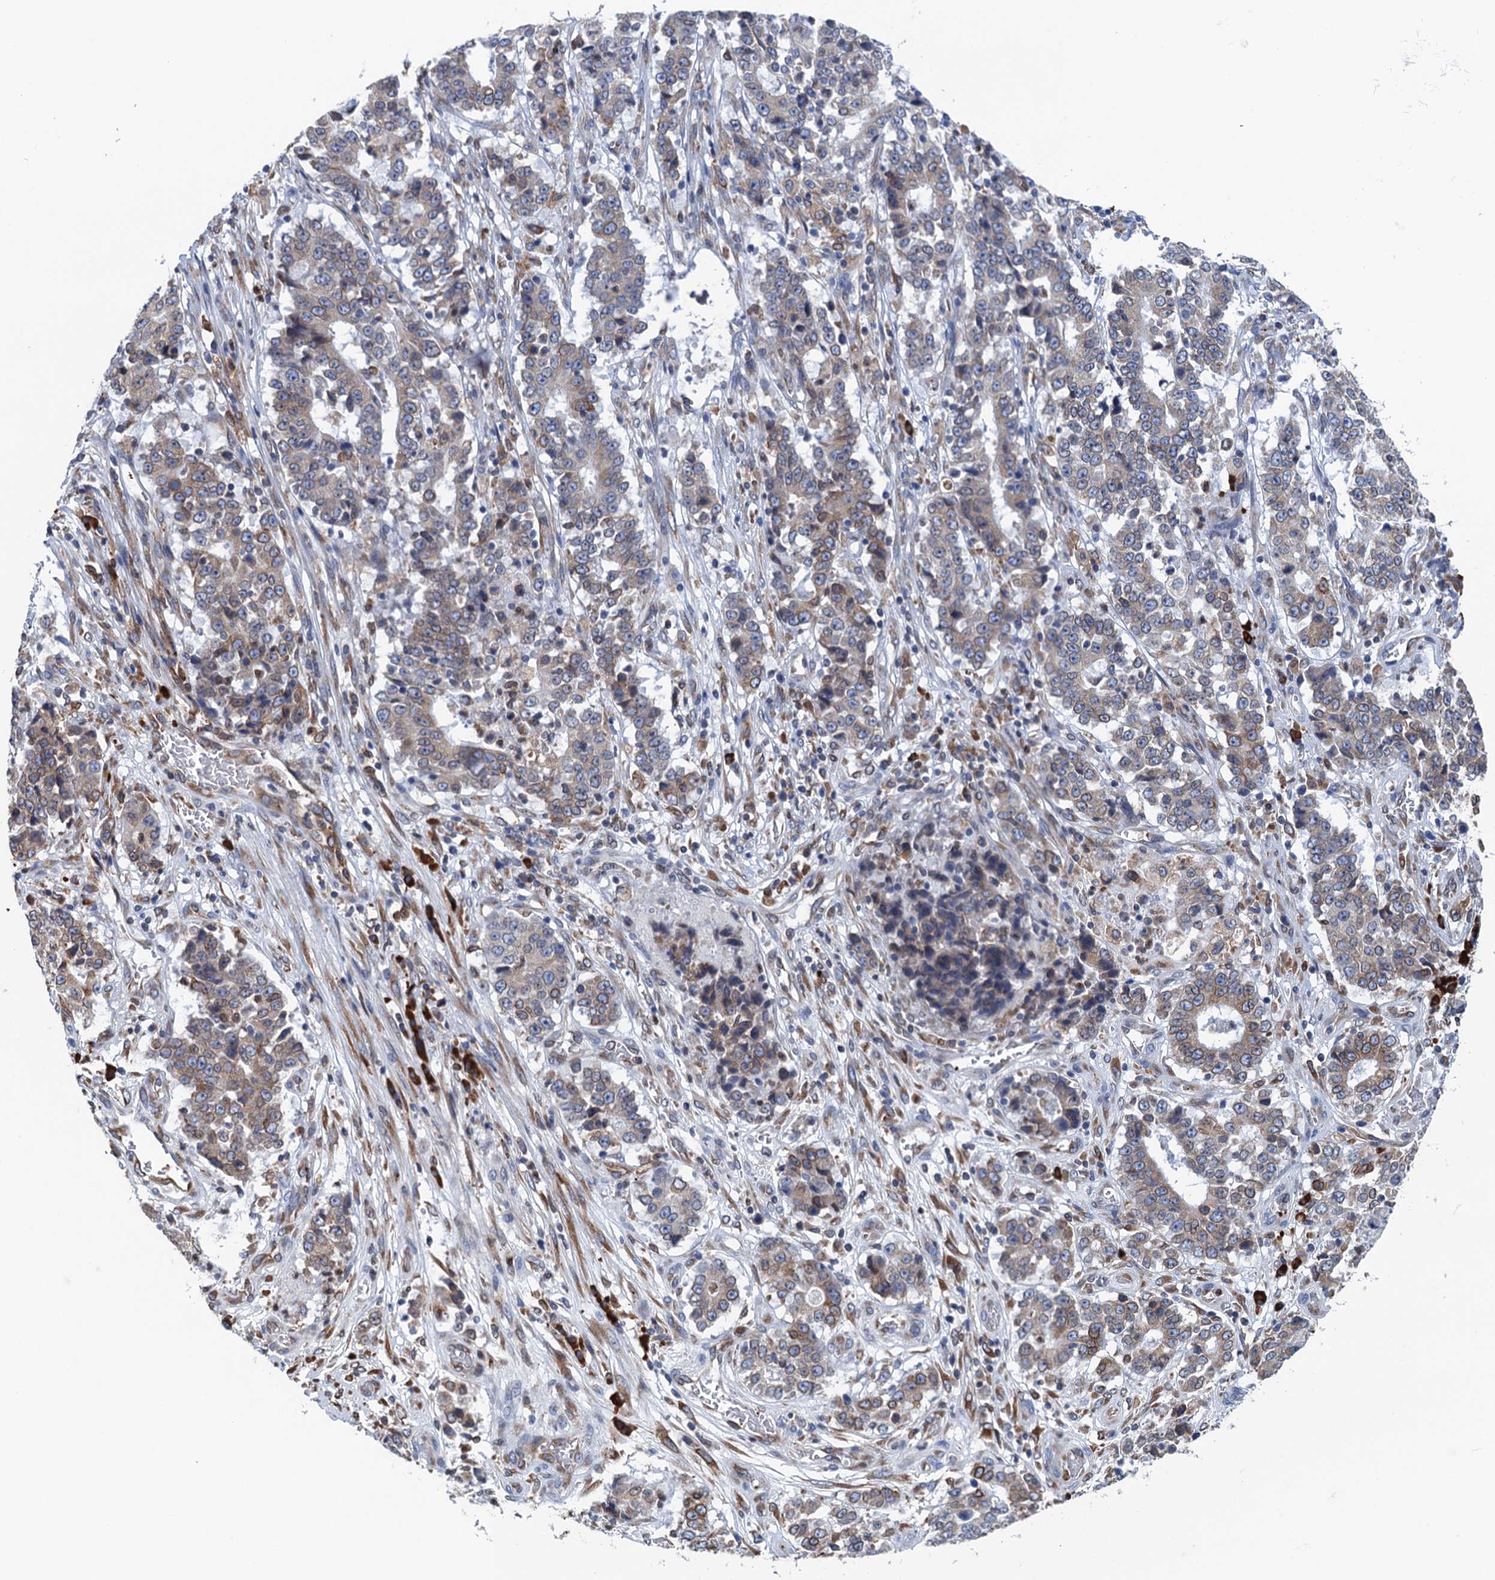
{"staining": {"intensity": "weak", "quantity": "25%-75%", "location": "cytoplasmic/membranous"}, "tissue": "stomach cancer", "cell_type": "Tumor cells", "image_type": "cancer", "snomed": [{"axis": "morphology", "description": "Adenocarcinoma, NOS"}, {"axis": "topography", "description": "Stomach"}], "caption": "Weak cytoplasmic/membranous expression is identified in approximately 25%-75% of tumor cells in stomach cancer. The staining is performed using DAB (3,3'-diaminobenzidine) brown chromogen to label protein expression. The nuclei are counter-stained blue using hematoxylin.", "gene": "TMEM205", "patient": {"sex": "male", "age": 59}}